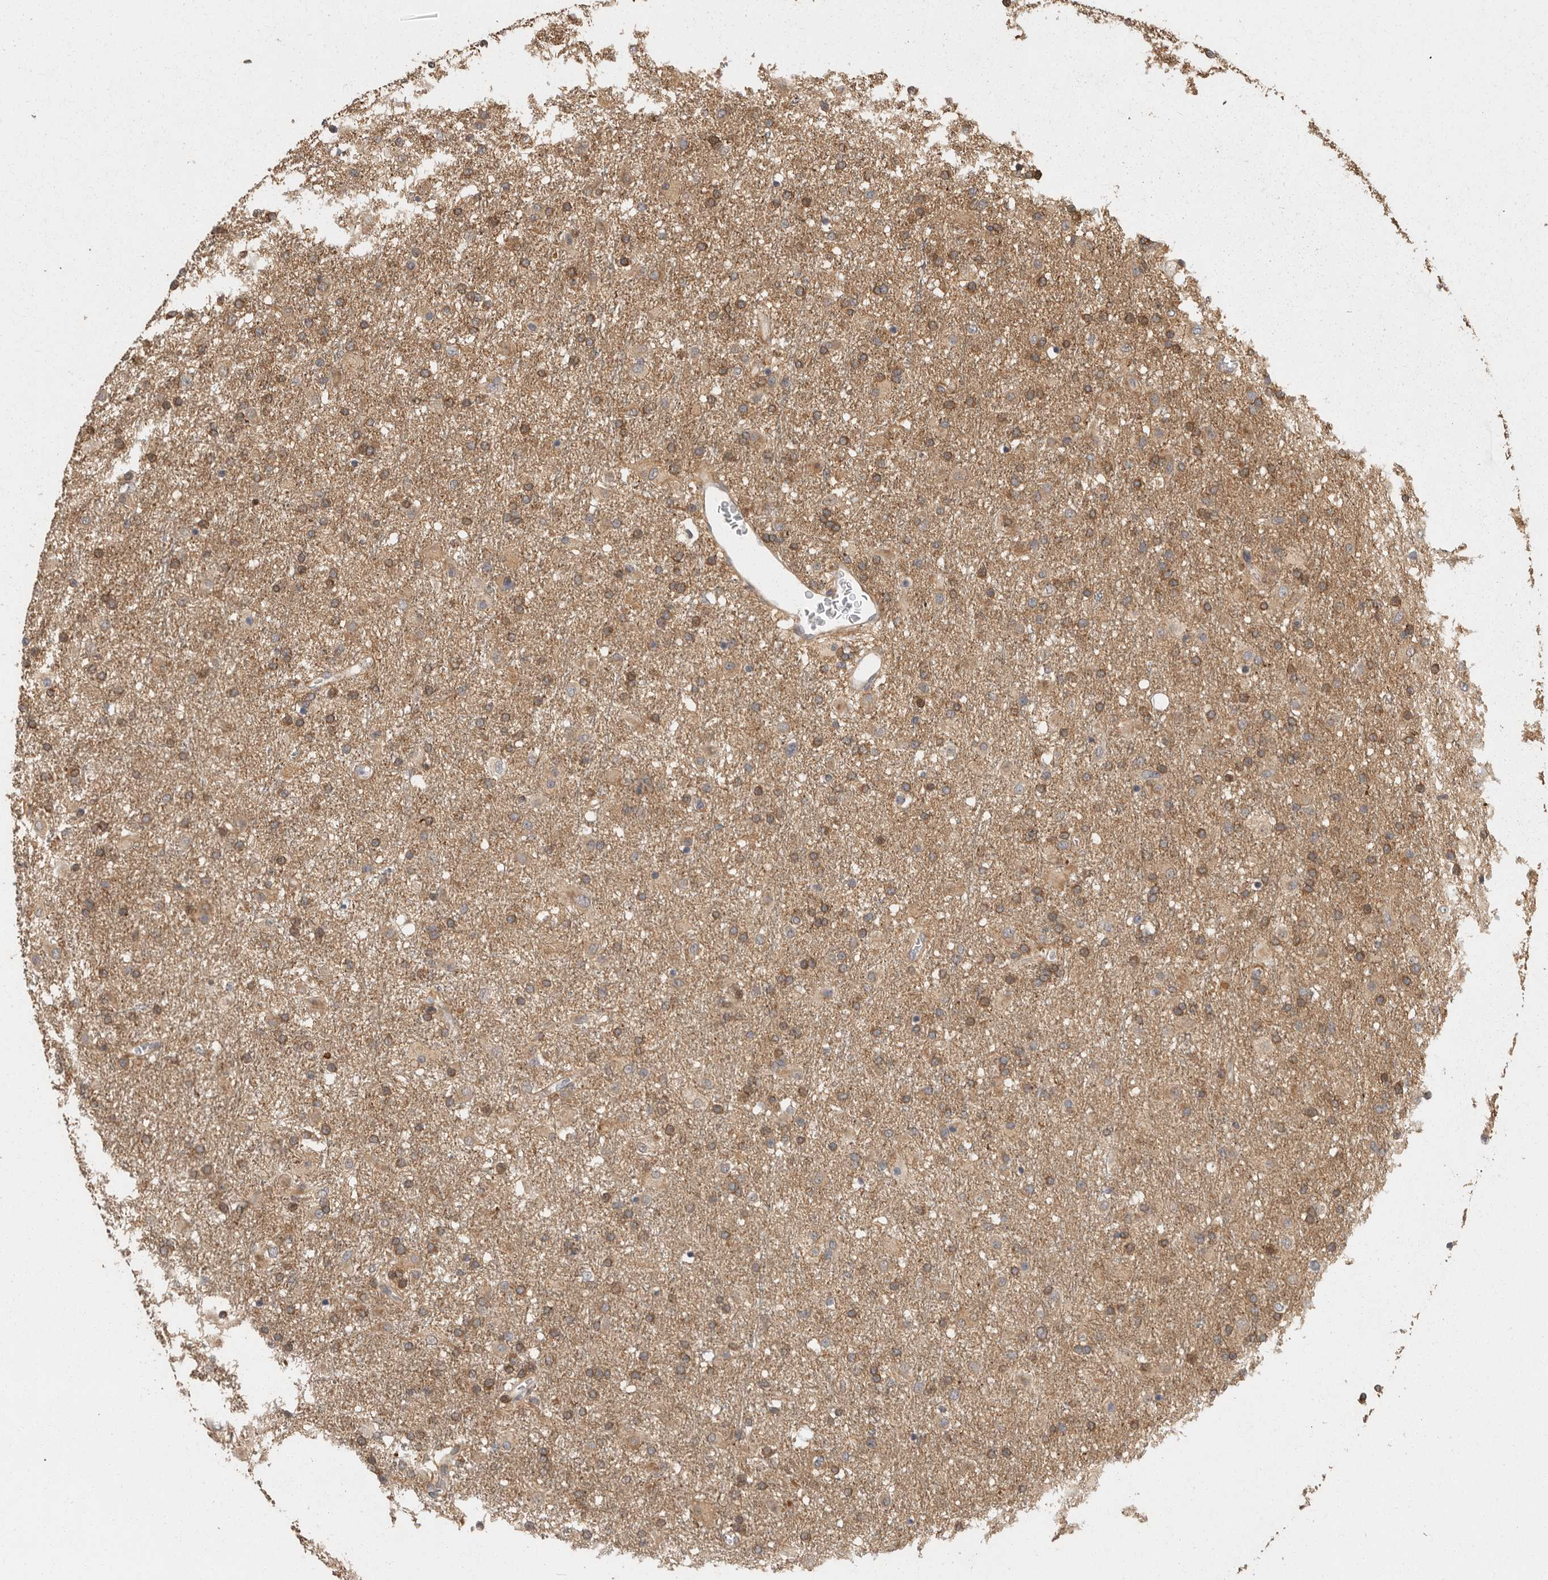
{"staining": {"intensity": "moderate", "quantity": ">75%", "location": "cytoplasmic/membranous"}, "tissue": "glioma", "cell_type": "Tumor cells", "image_type": "cancer", "snomed": [{"axis": "morphology", "description": "Glioma, malignant, Low grade"}, {"axis": "topography", "description": "Brain"}], "caption": "Human glioma stained for a protein (brown) displays moderate cytoplasmic/membranous positive positivity in about >75% of tumor cells.", "gene": "SWT1", "patient": {"sex": "male", "age": 65}}